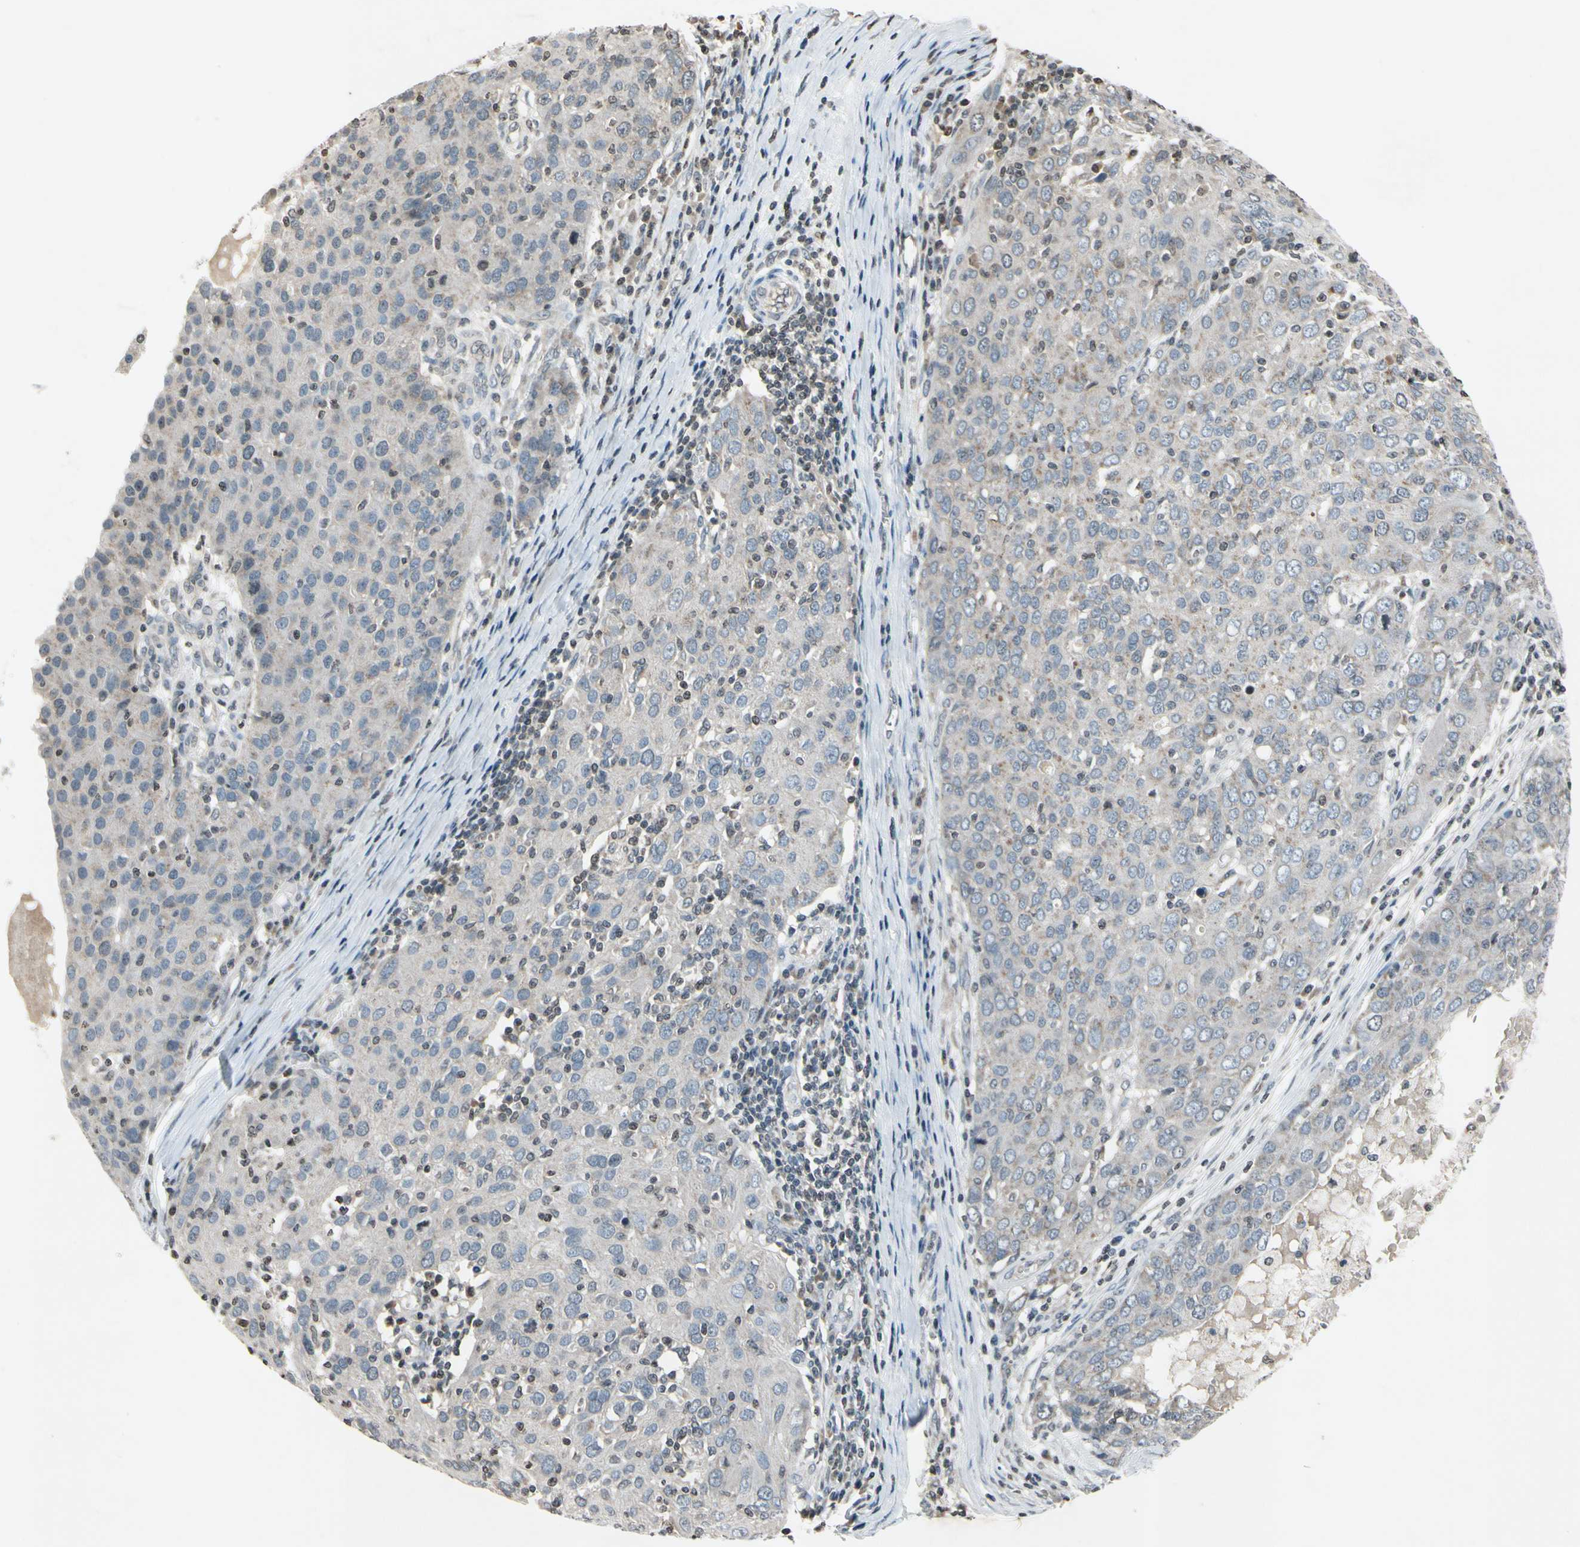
{"staining": {"intensity": "weak", "quantity": ">75%", "location": "cytoplasmic/membranous"}, "tissue": "ovarian cancer", "cell_type": "Tumor cells", "image_type": "cancer", "snomed": [{"axis": "morphology", "description": "Carcinoma, endometroid"}, {"axis": "topography", "description": "Ovary"}], "caption": "Human ovarian endometroid carcinoma stained for a protein (brown) demonstrates weak cytoplasmic/membranous positive expression in approximately >75% of tumor cells.", "gene": "CLDN11", "patient": {"sex": "female", "age": 50}}